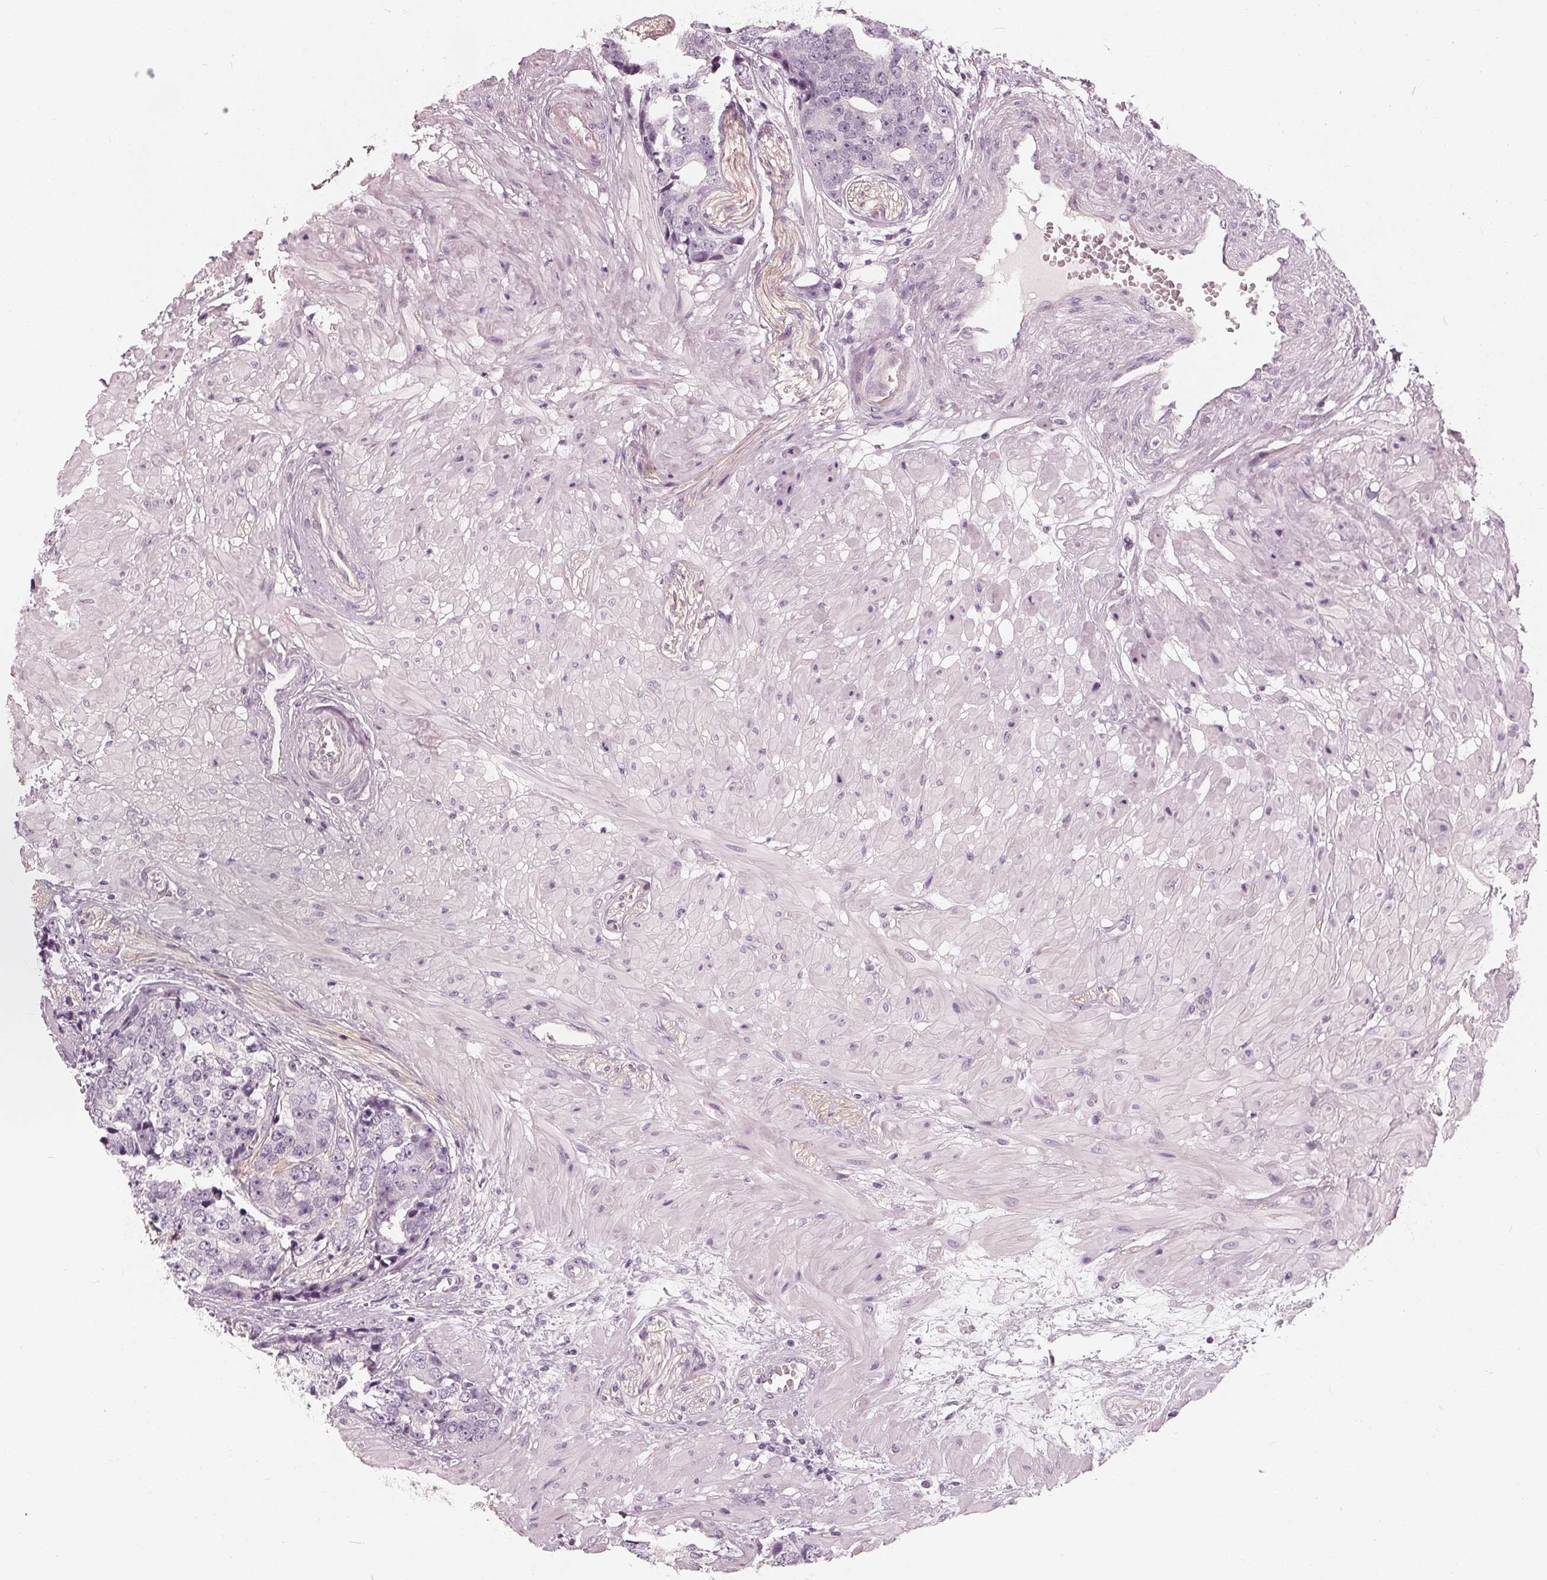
{"staining": {"intensity": "negative", "quantity": "none", "location": "none"}, "tissue": "prostate cancer", "cell_type": "Tumor cells", "image_type": "cancer", "snomed": [{"axis": "morphology", "description": "Adenocarcinoma, High grade"}, {"axis": "topography", "description": "Prostate"}], "caption": "An immunohistochemistry histopathology image of prostate high-grade adenocarcinoma is shown. There is no staining in tumor cells of prostate high-grade adenocarcinoma.", "gene": "SAT2", "patient": {"sex": "male", "age": 71}}